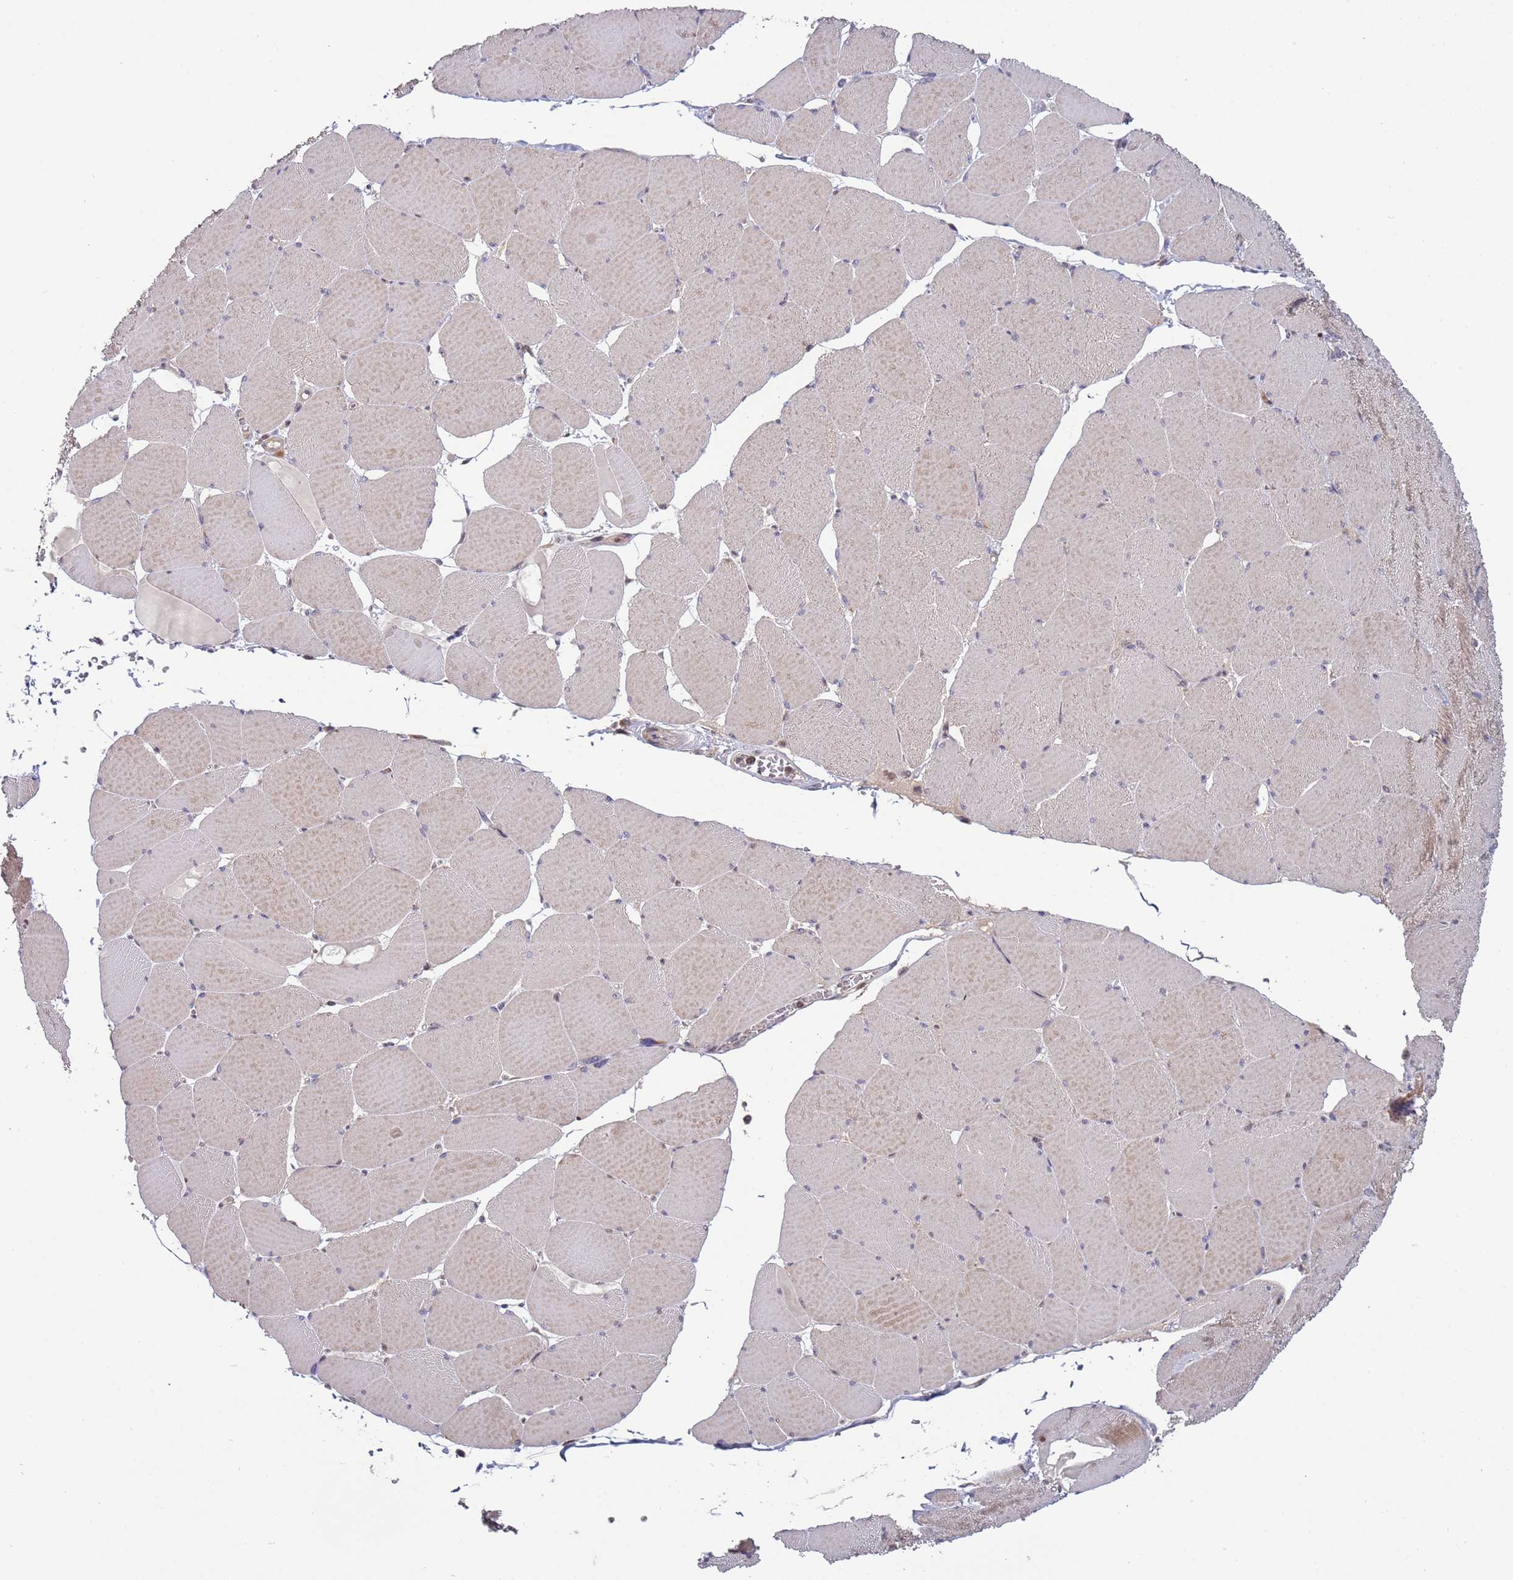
{"staining": {"intensity": "moderate", "quantity": "25%-75%", "location": "cytoplasmic/membranous"}, "tissue": "skeletal muscle", "cell_type": "Myocytes", "image_type": "normal", "snomed": [{"axis": "morphology", "description": "Normal tissue, NOS"}, {"axis": "topography", "description": "Skeletal muscle"}, {"axis": "topography", "description": "Head-Neck"}], "caption": "Immunohistochemistry (IHC) photomicrograph of unremarkable skeletal muscle: skeletal muscle stained using IHC demonstrates medium levels of moderate protein expression localized specifically in the cytoplasmic/membranous of myocytes, appearing as a cytoplasmic/membranous brown color.", "gene": "RCOR2", "patient": {"sex": "male", "age": 66}}